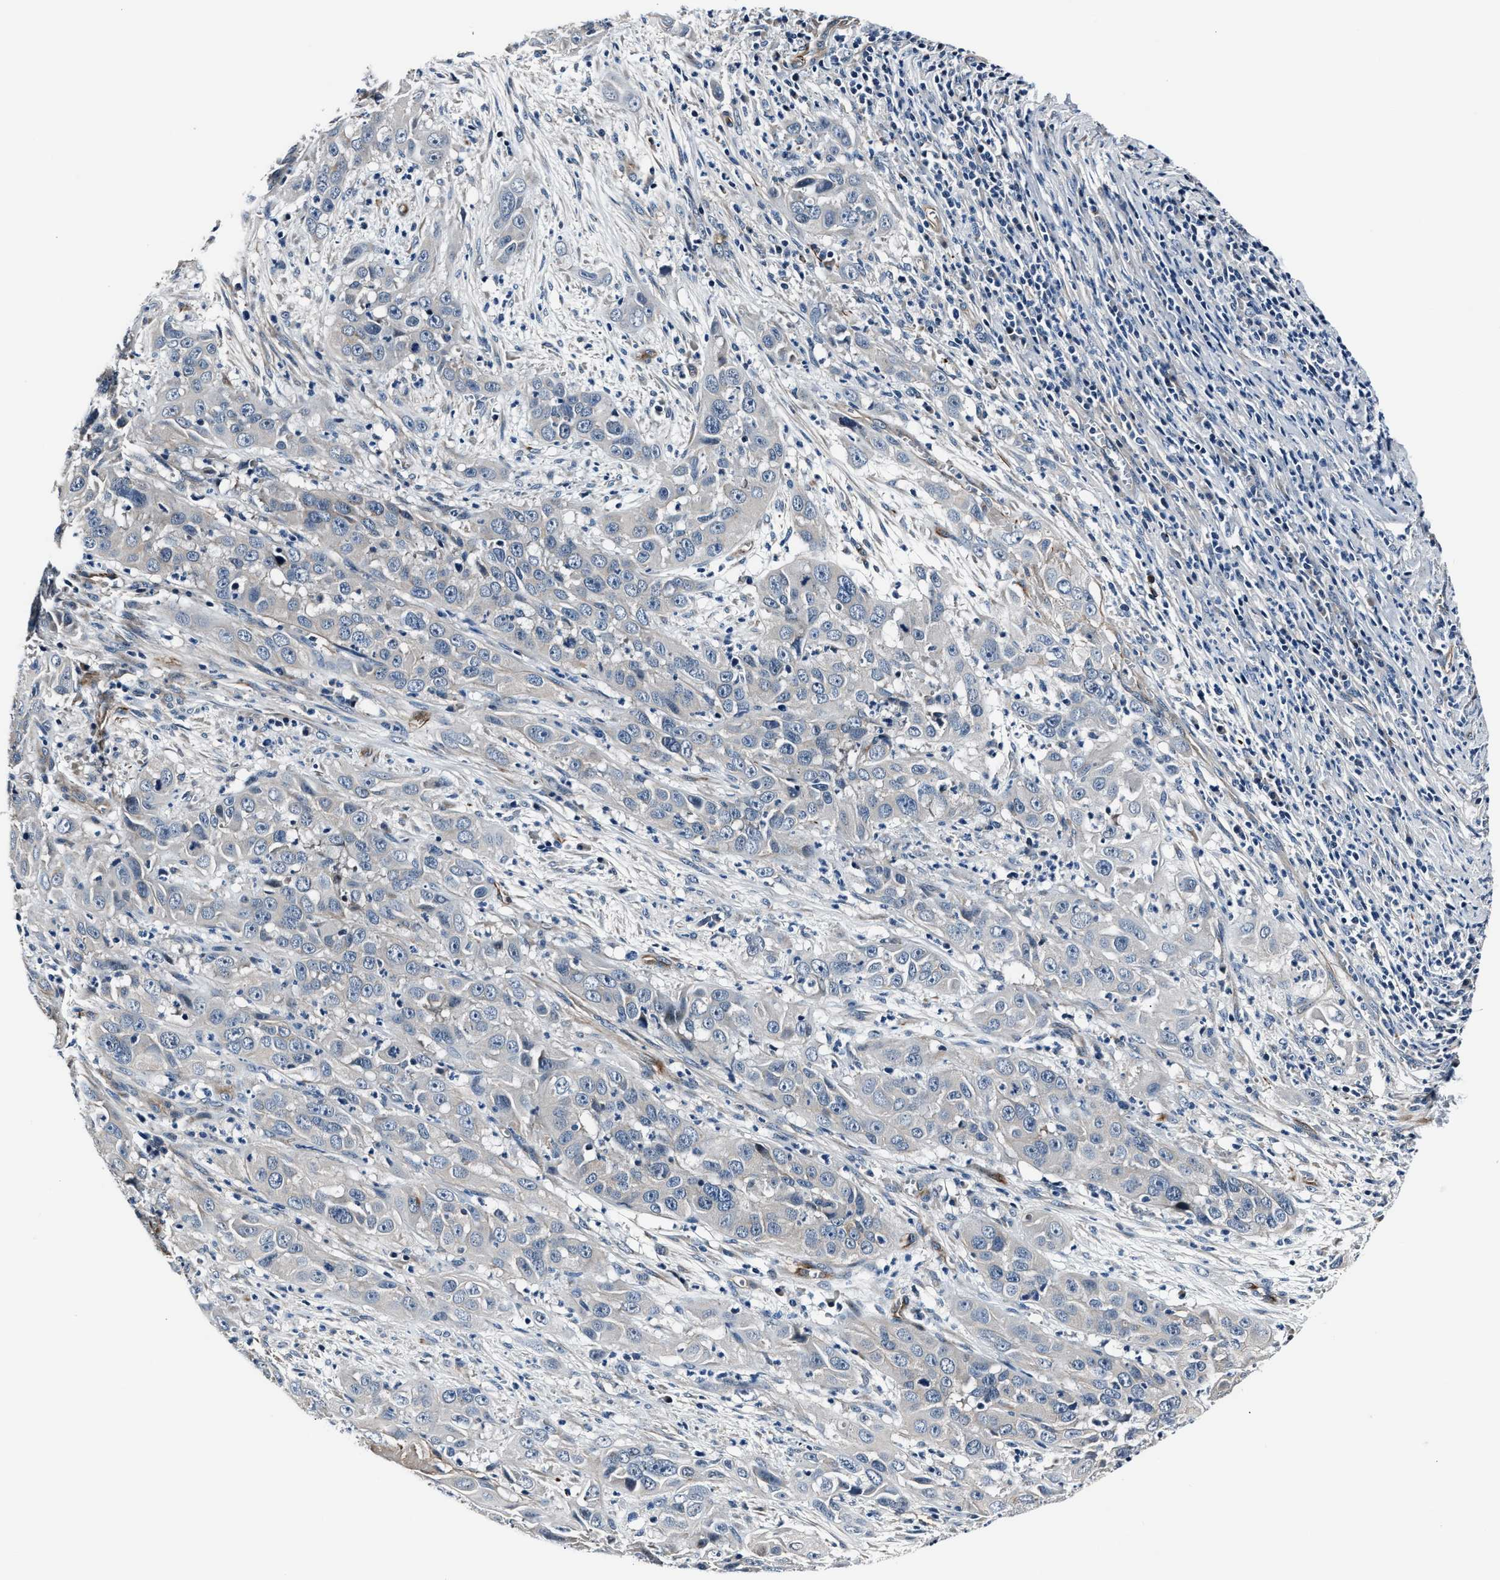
{"staining": {"intensity": "negative", "quantity": "none", "location": "none"}, "tissue": "cervical cancer", "cell_type": "Tumor cells", "image_type": "cancer", "snomed": [{"axis": "morphology", "description": "Squamous cell carcinoma, NOS"}, {"axis": "topography", "description": "Cervix"}], "caption": "This micrograph is of cervical squamous cell carcinoma stained with IHC to label a protein in brown with the nuclei are counter-stained blue. There is no expression in tumor cells.", "gene": "MPDZ", "patient": {"sex": "female", "age": 32}}